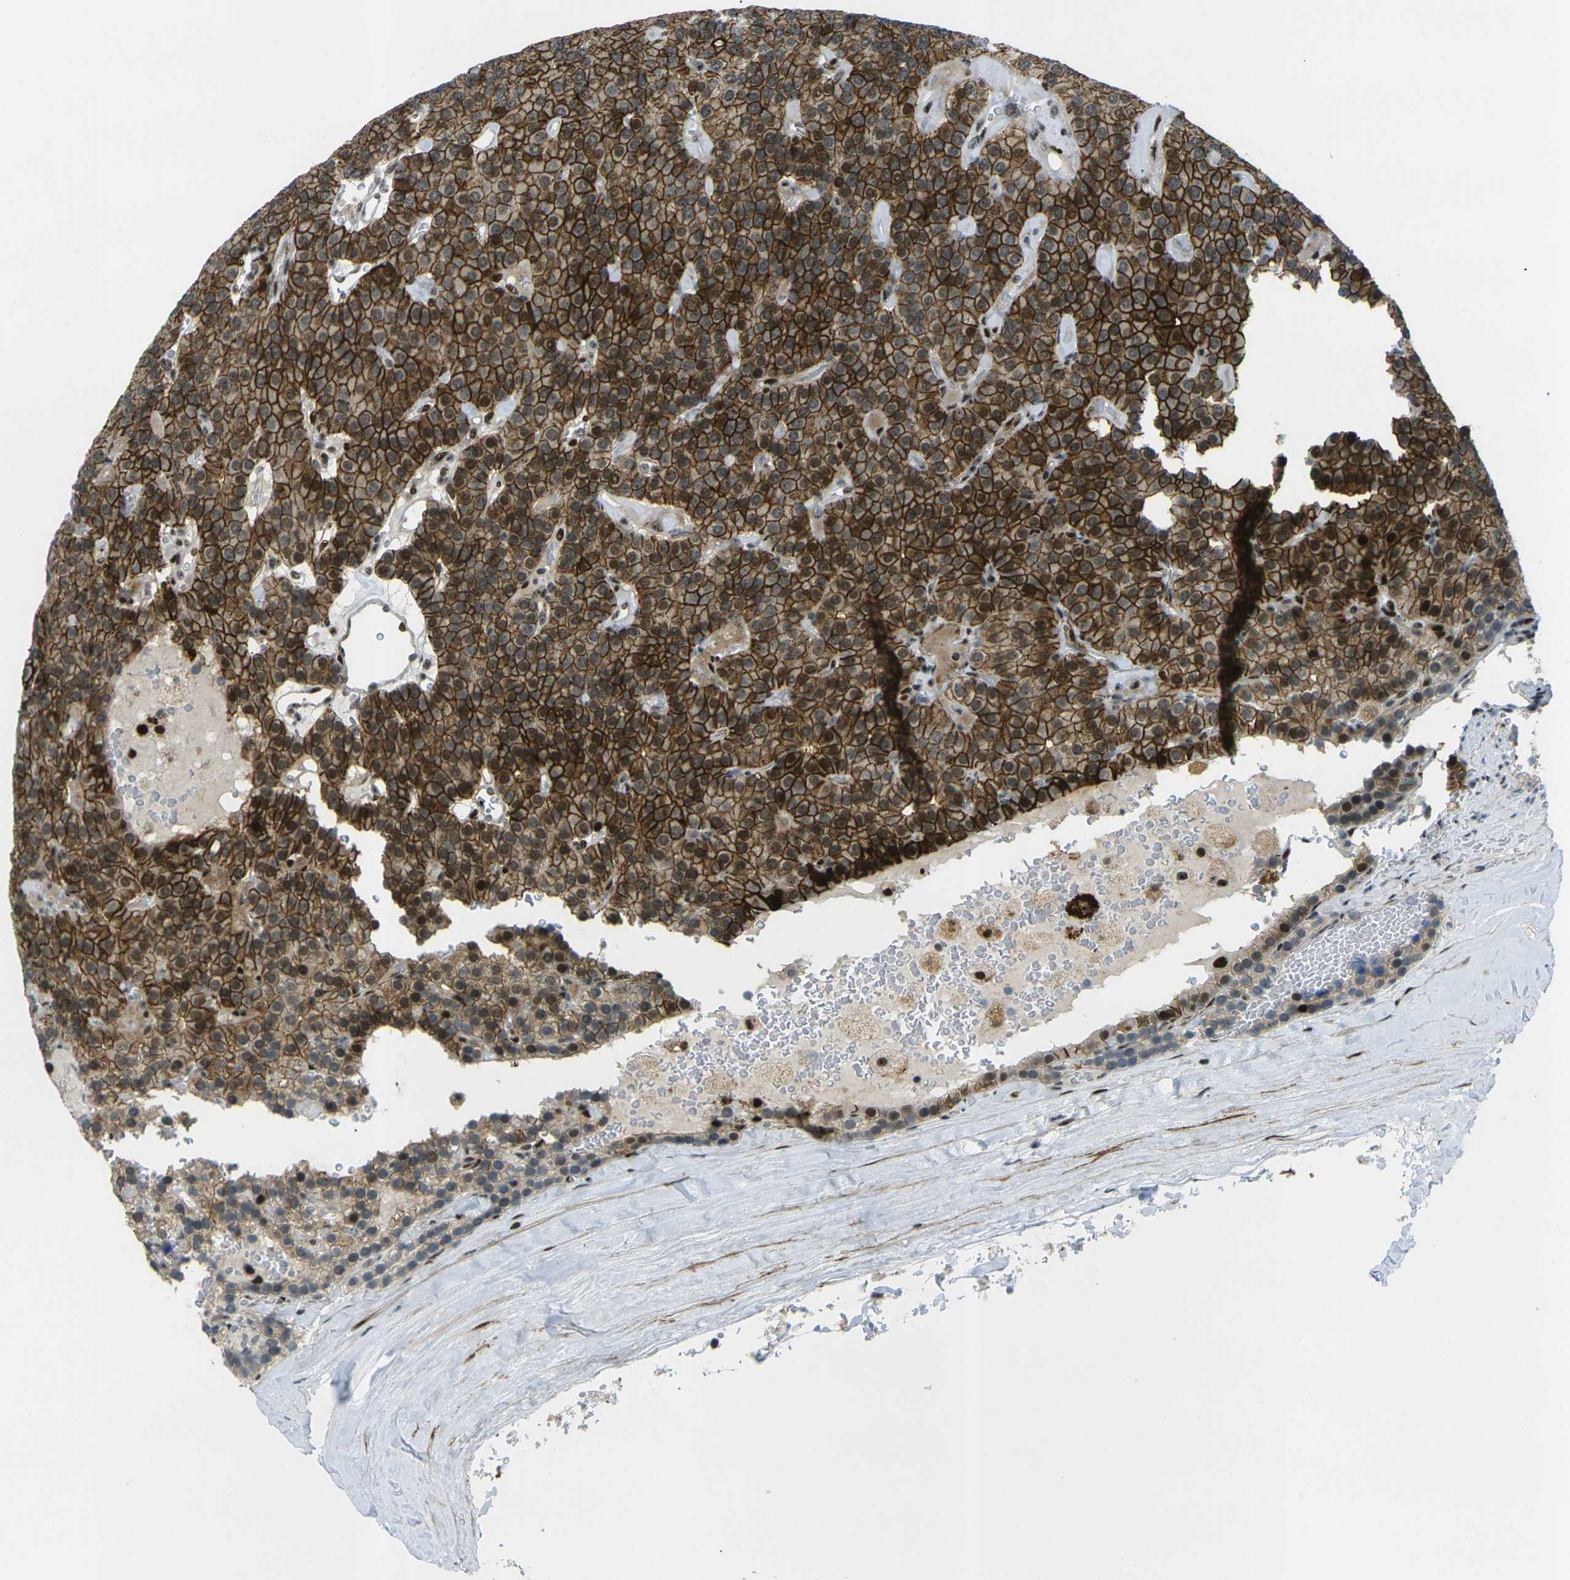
{"staining": {"intensity": "strong", "quantity": ">75%", "location": "cytoplasmic/membranous,nuclear"}, "tissue": "parathyroid gland", "cell_type": "Glandular cells", "image_type": "normal", "snomed": [{"axis": "morphology", "description": "Normal tissue, NOS"}, {"axis": "morphology", "description": "Adenoma, NOS"}, {"axis": "topography", "description": "Parathyroid gland"}], "caption": "Strong cytoplasmic/membranous,nuclear protein staining is seen in about >75% of glandular cells in parathyroid gland. The staining was performed using DAB (3,3'-diaminobenzidine), with brown indicating positive protein expression. Nuclei are stained blue with hematoxylin.", "gene": "UBE2C", "patient": {"sex": "female", "age": 86}}